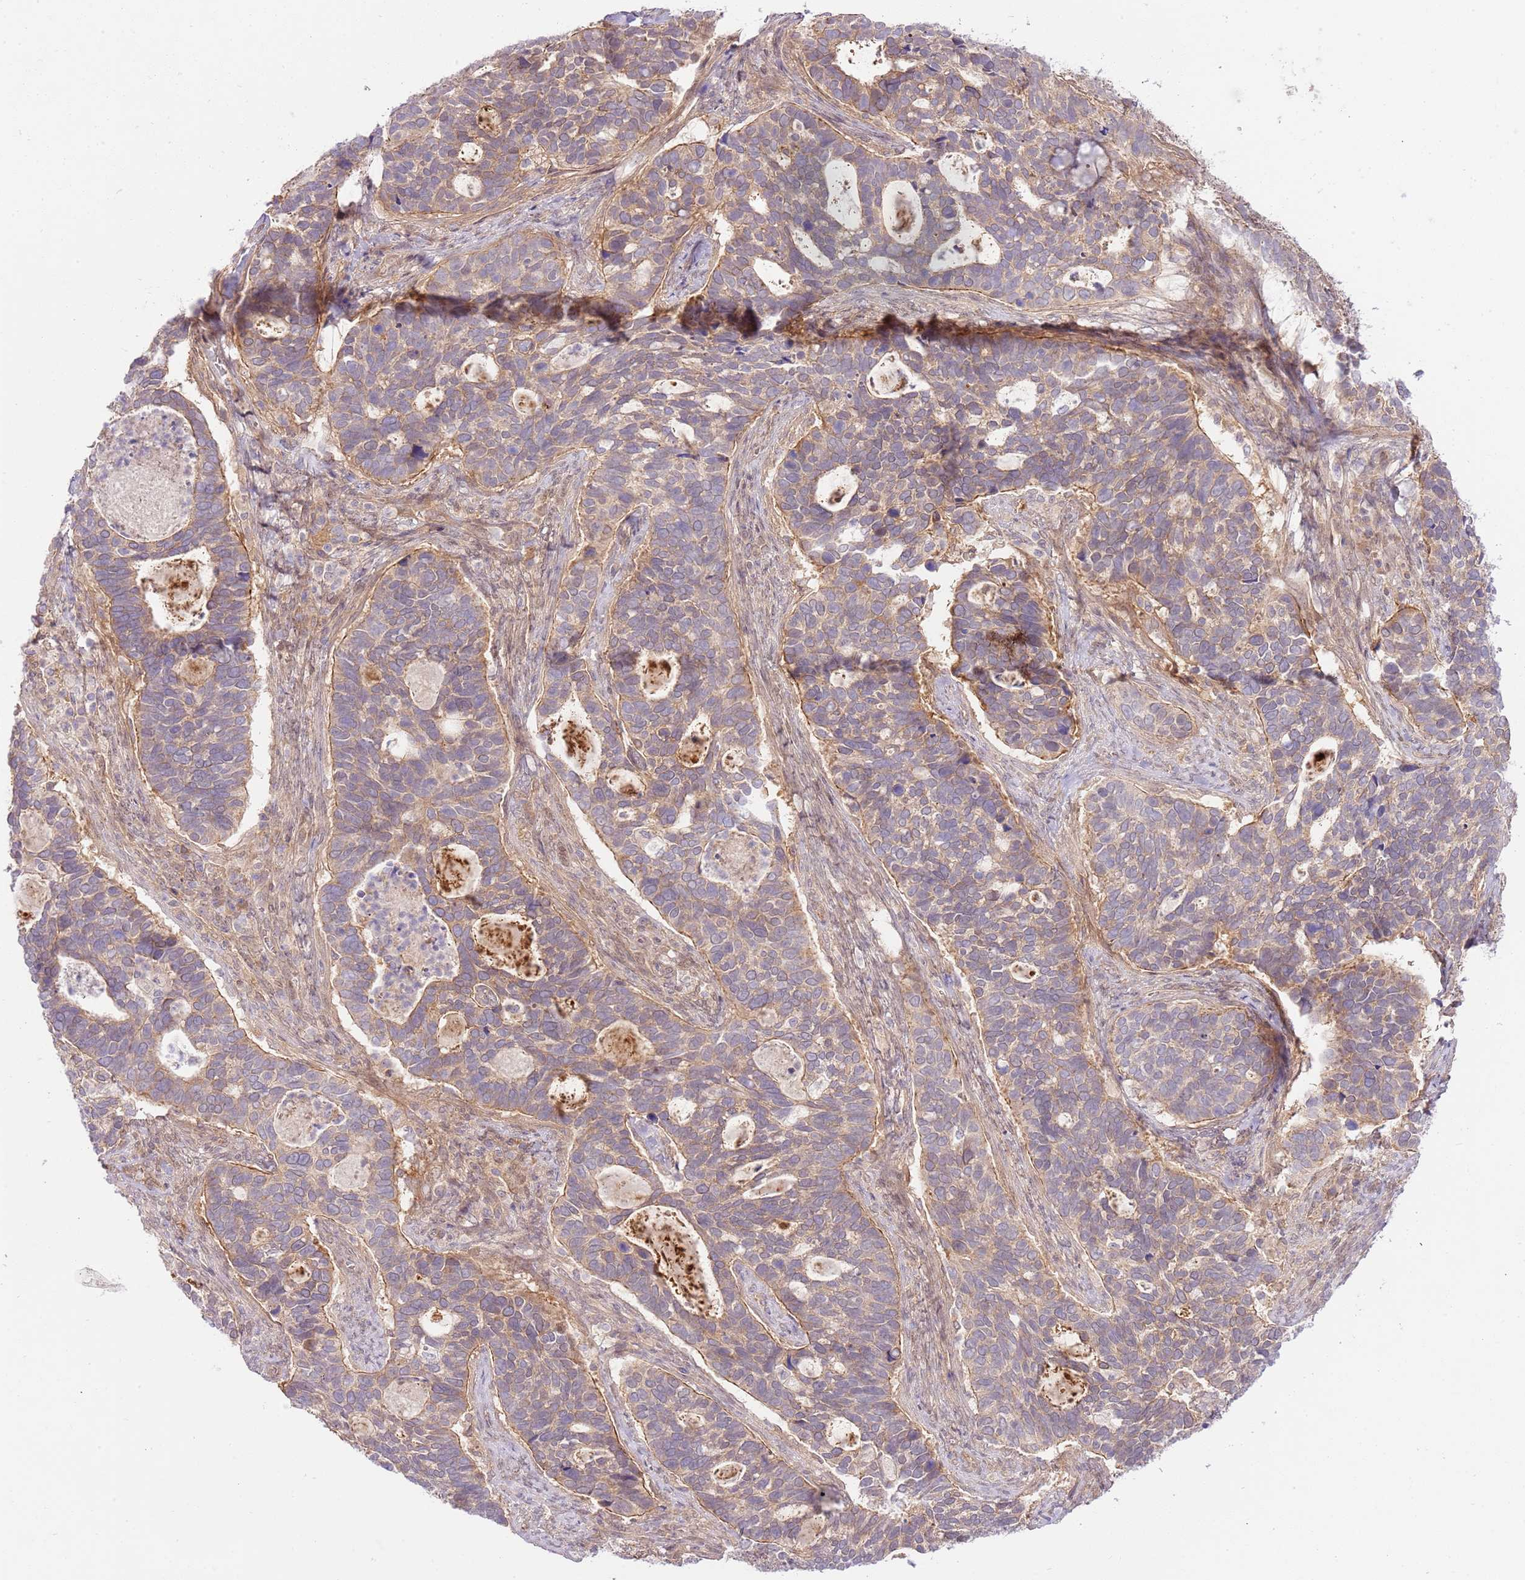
{"staining": {"intensity": "weak", "quantity": "<25%", "location": "cytoplasmic/membranous"}, "tissue": "cervical cancer", "cell_type": "Tumor cells", "image_type": "cancer", "snomed": [{"axis": "morphology", "description": "Squamous cell carcinoma, NOS"}, {"axis": "topography", "description": "Cervix"}], "caption": "Immunohistochemical staining of human cervical cancer (squamous cell carcinoma) shows no significant positivity in tumor cells.", "gene": "C8G", "patient": {"sex": "female", "age": 38}}